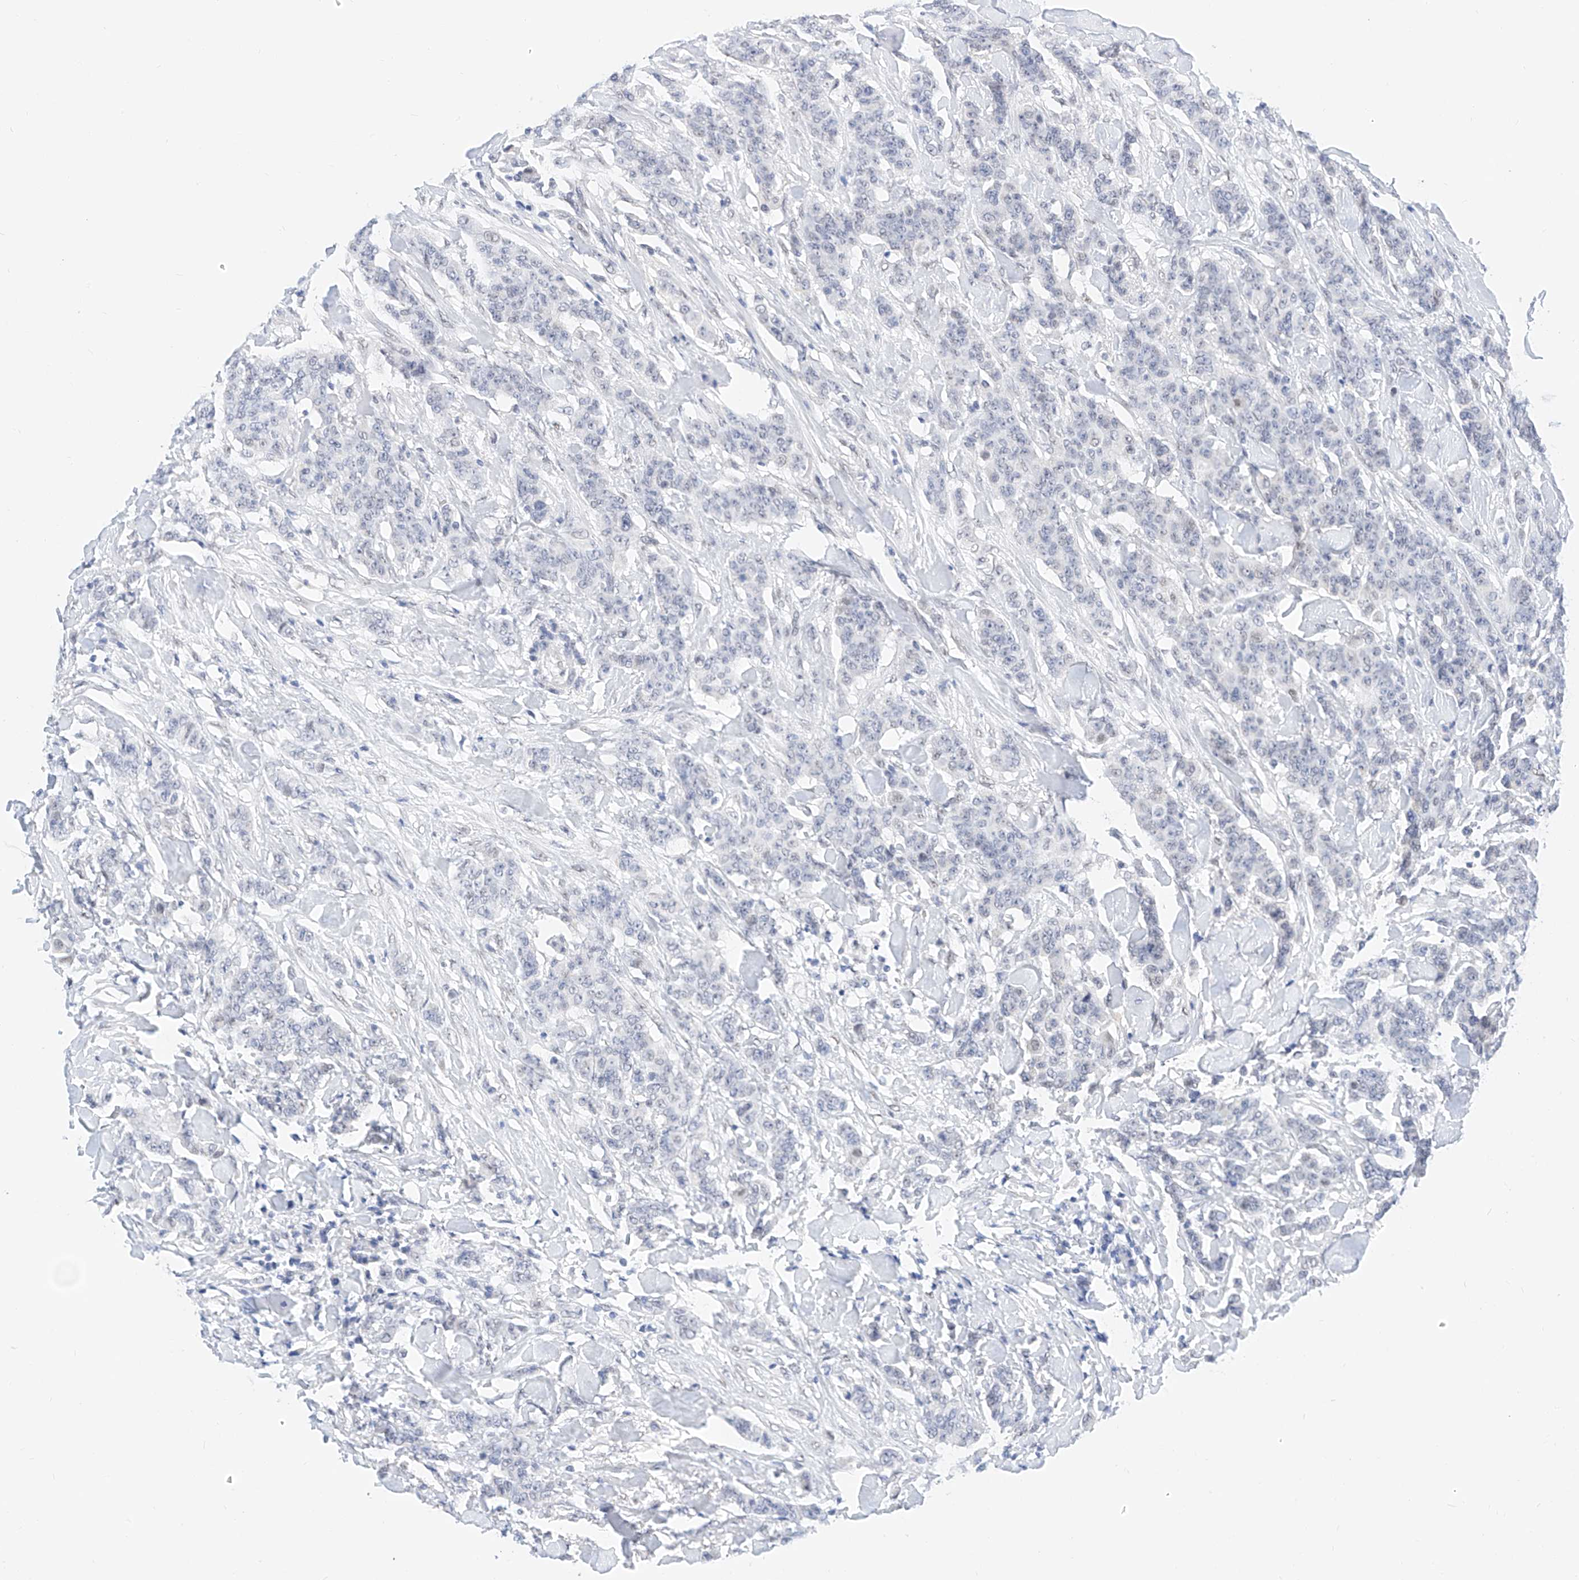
{"staining": {"intensity": "negative", "quantity": "none", "location": "none"}, "tissue": "breast cancer", "cell_type": "Tumor cells", "image_type": "cancer", "snomed": [{"axis": "morphology", "description": "Duct carcinoma"}, {"axis": "topography", "description": "Breast"}], "caption": "Immunohistochemistry micrograph of neoplastic tissue: human breast cancer (intraductal carcinoma) stained with DAB (3,3'-diaminobenzidine) exhibits no significant protein staining in tumor cells. (DAB (3,3'-diaminobenzidine) immunohistochemistry (IHC) with hematoxylin counter stain).", "gene": "KCNJ1", "patient": {"sex": "female", "age": 40}}